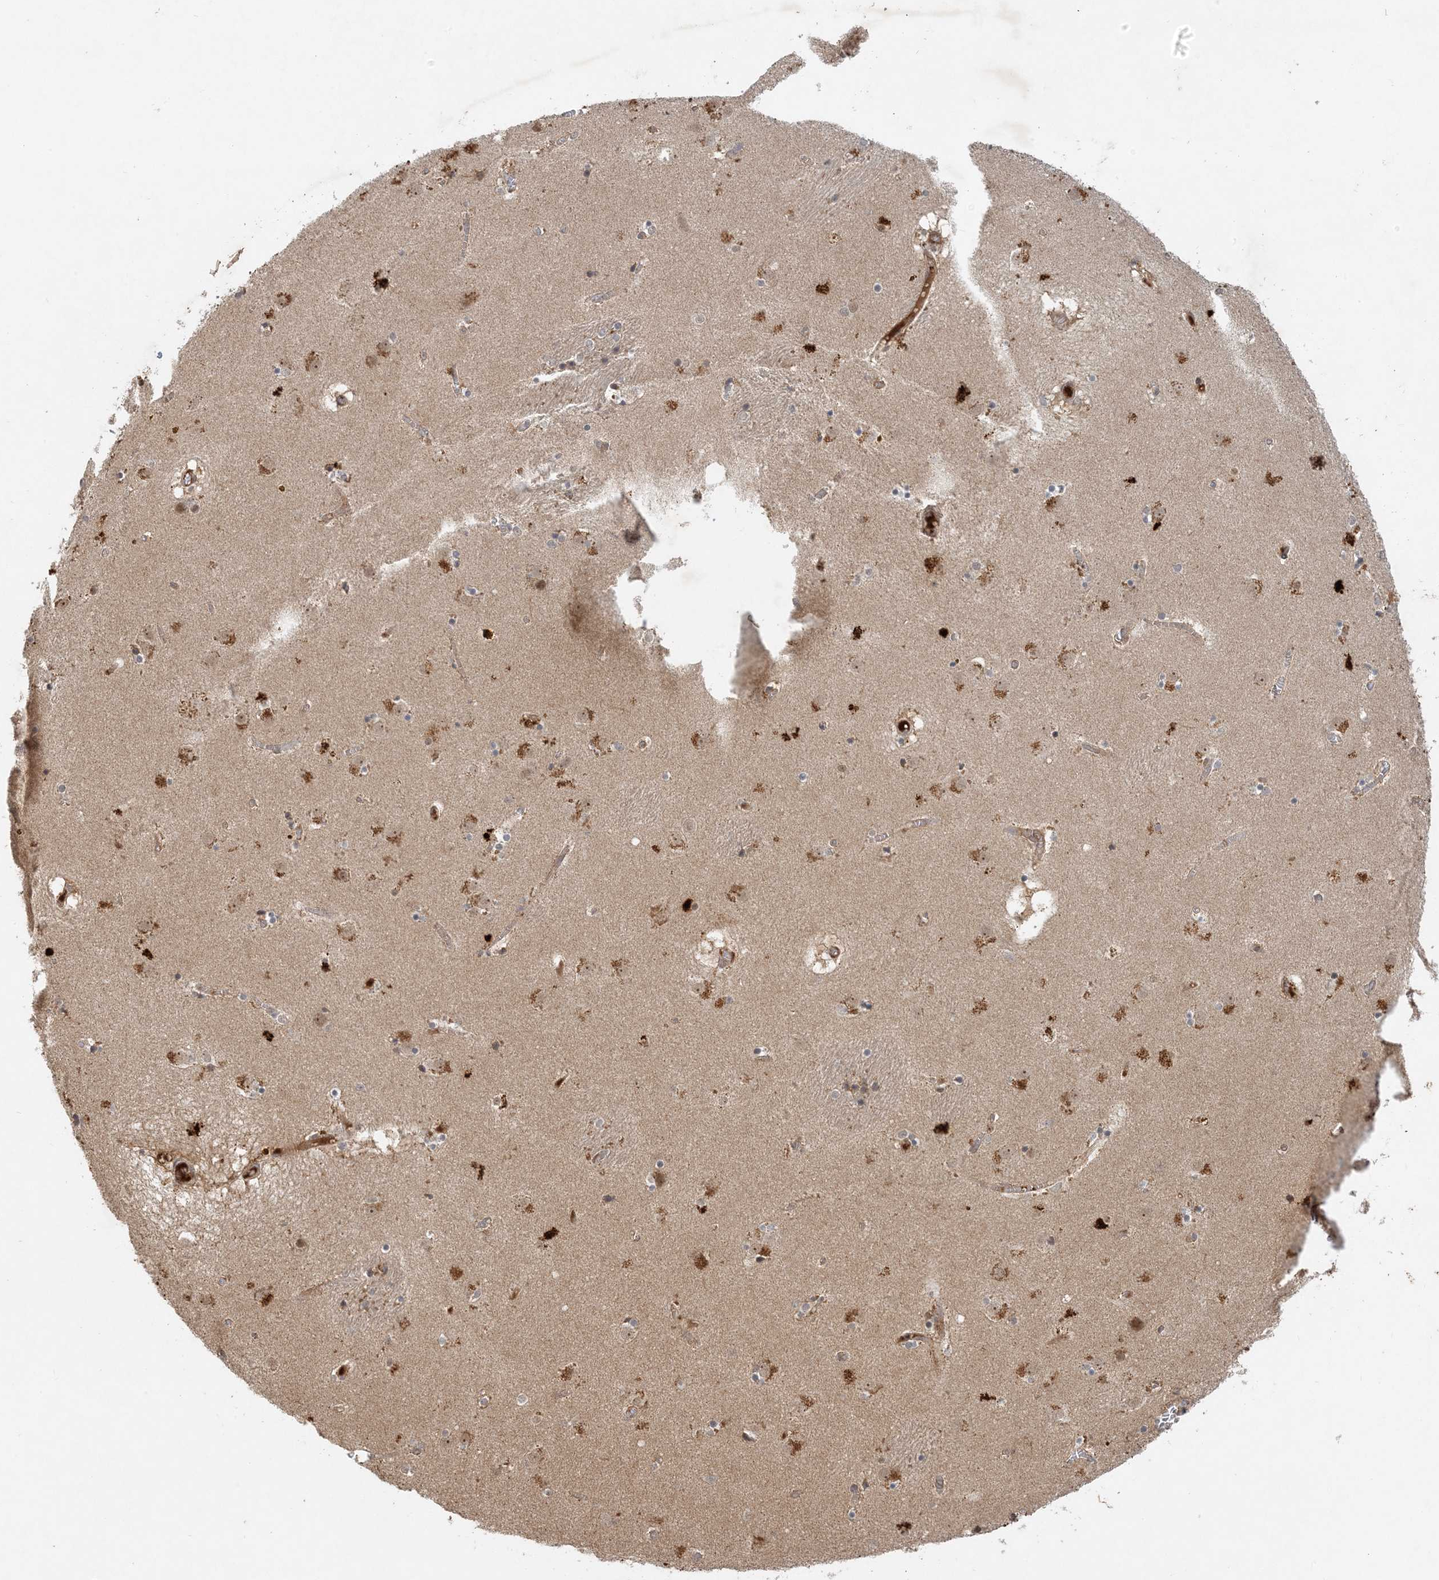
{"staining": {"intensity": "moderate", "quantity": "<25%", "location": "cytoplasmic/membranous"}, "tissue": "caudate", "cell_type": "Glial cells", "image_type": "normal", "snomed": [{"axis": "morphology", "description": "Normal tissue, NOS"}, {"axis": "topography", "description": "Lateral ventricle wall"}], "caption": "High-magnification brightfield microscopy of benign caudate stained with DAB (brown) and counterstained with hematoxylin (blue). glial cells exhibit moderate cytoplasmic/membranous expression is identified in approximately<25% of cells.", "gene": "ZCCHC4", "patient": {"sex": "male", "age": 70}}